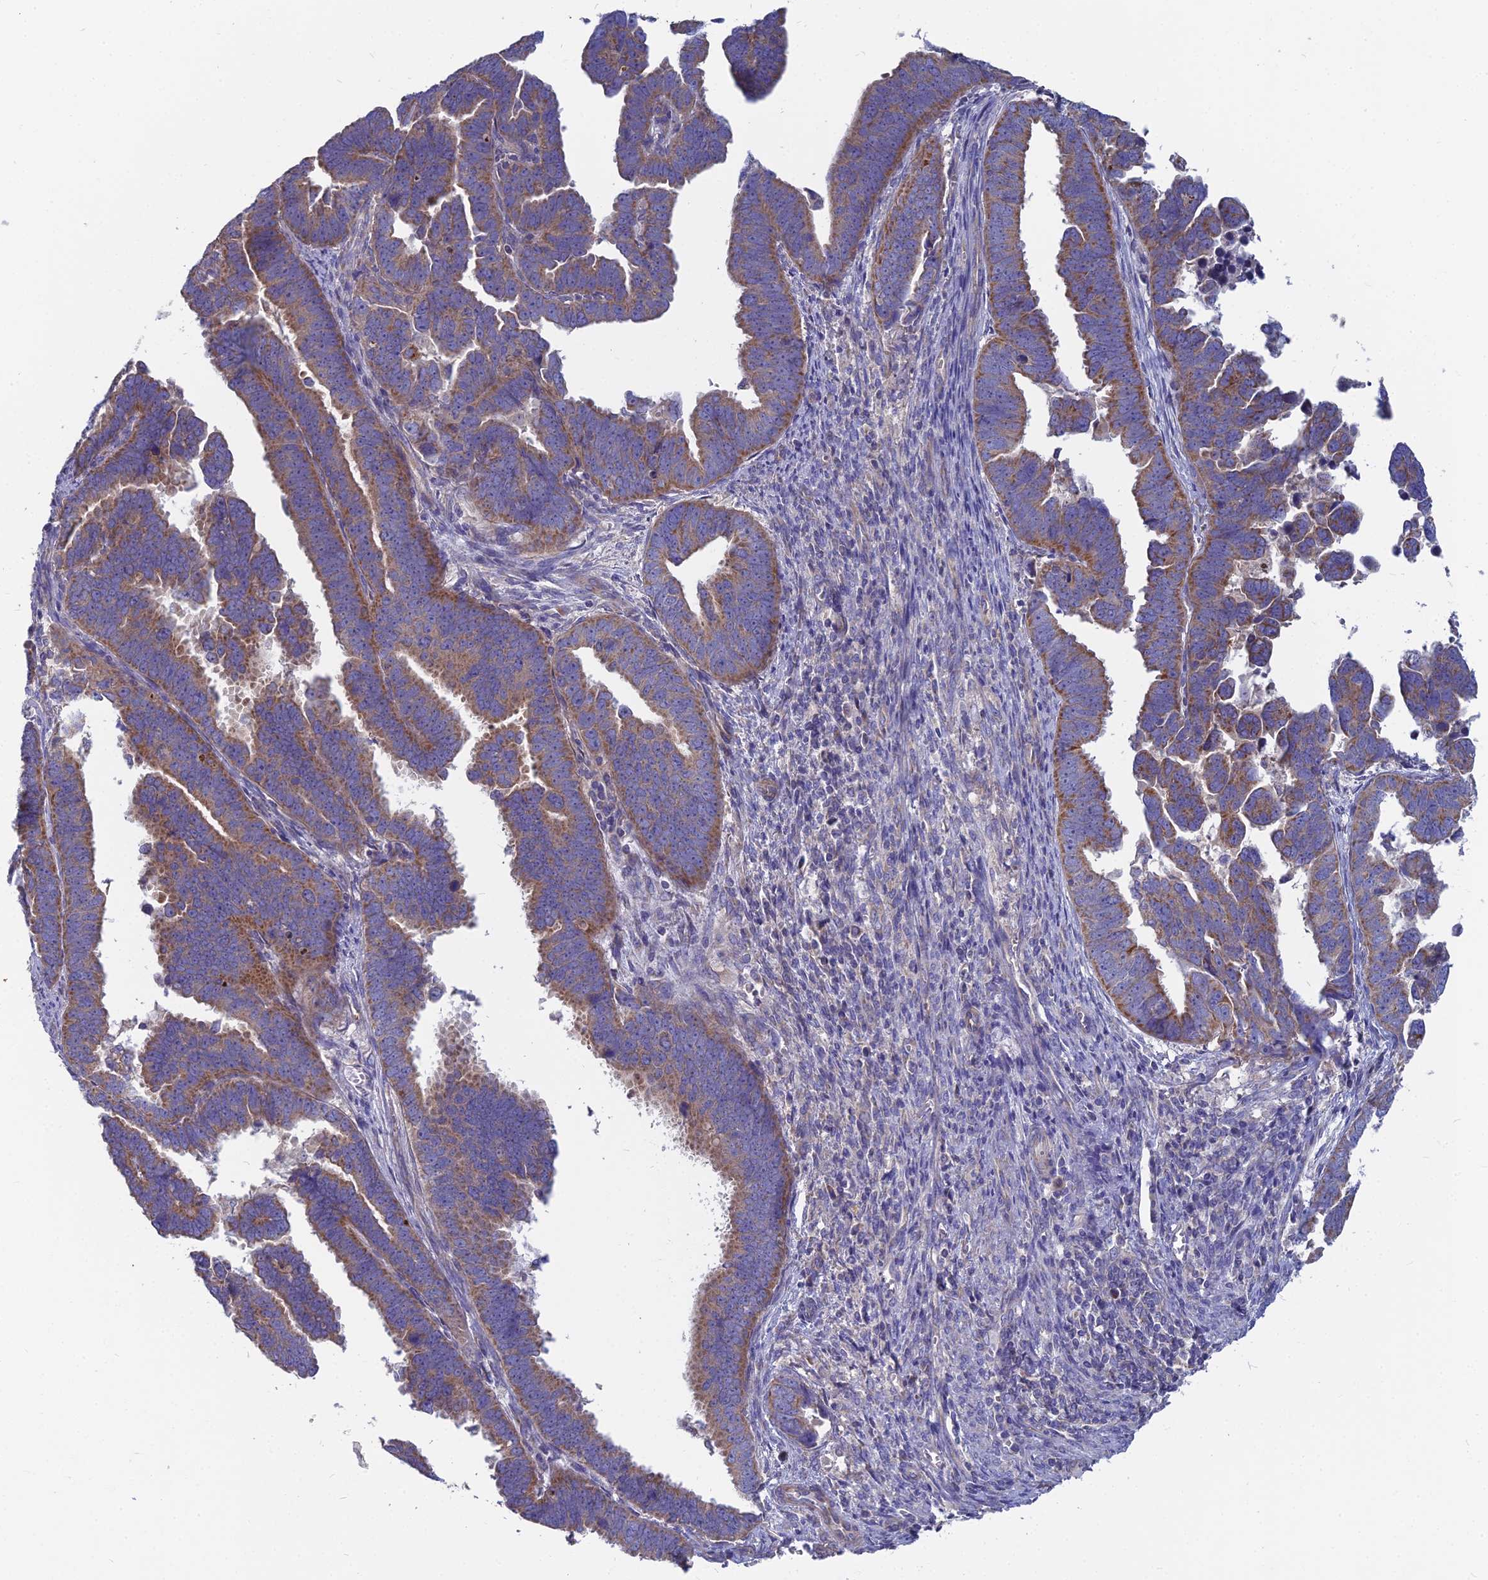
{"staining": {"intensity": "moderate", "quantity": ">75%", "location": "cytoplasmic/membranous"}, "tissue": "endometrial cancer", "cell_type": "Tumor cells", "image_type": "cancer", "snomed": [{"axis": "morphology", "description": "Adenocarcinoma, NOS"}, {"axis": "topography", "description": "Endometrium"}], "caption": "Adenocarcinoma (endometrial) tissue displays moderate cytoplasmic/membranous positivity in about >75% of tumor cells", "gene": "COX20", "patient": {"sex": "female", "age": 75}}